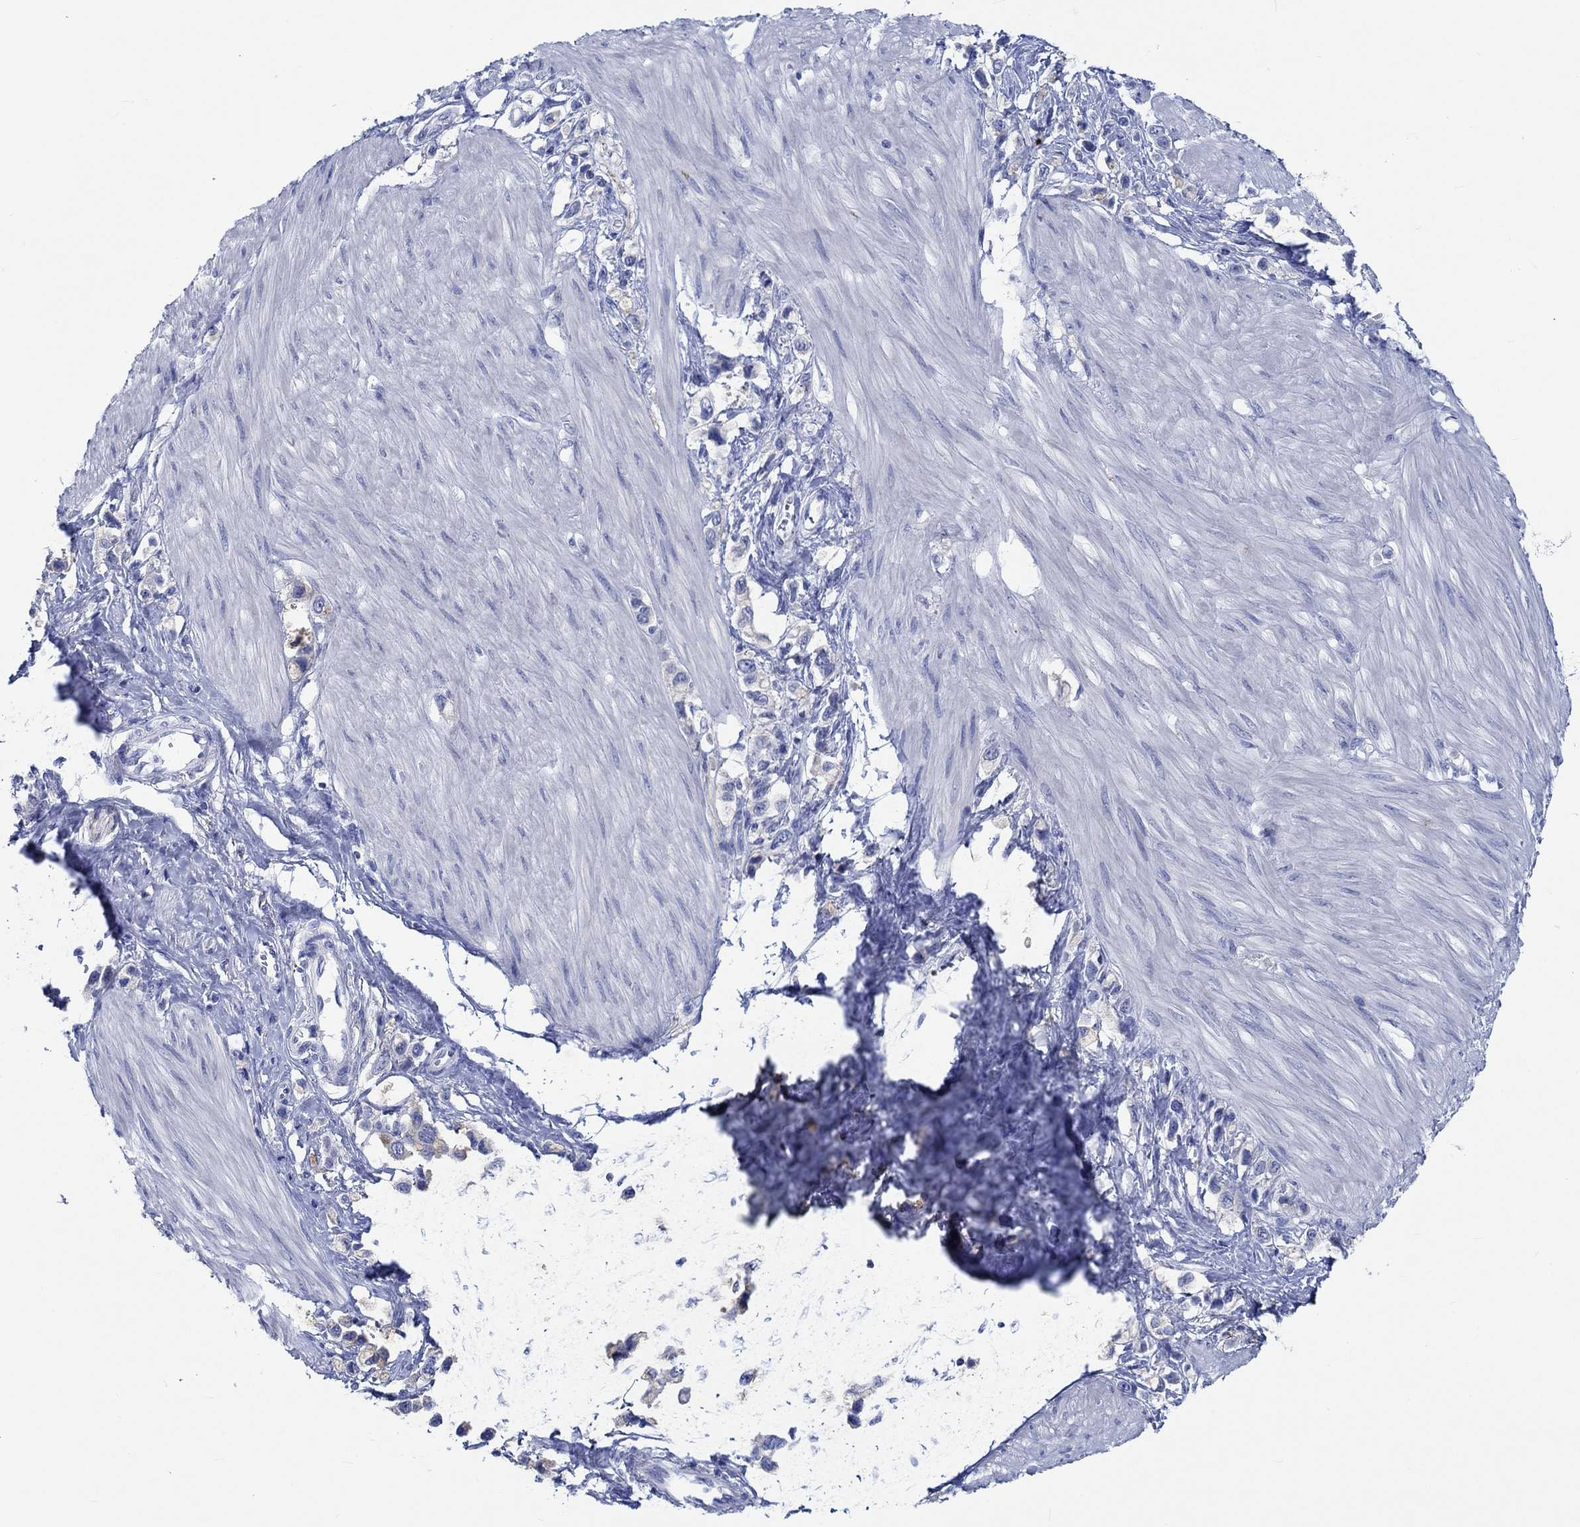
{"staining": {"intensity": "negative", "quantity": "none", "location": "none"}, "tissue": "stomach cancer", "cell_type": "Tumor cells", "image_type": "cancer", "snomed": [{"axis": "morphology", "description": "Normal tissue, NOS"}, {"axis": "morphology", "description": "Adenocarcinoma, NOS"}, {"axis": "morphology", "description": "Adenocarcinoma, High grade"}, {"axis": "topography", "description": "Stomach, upper"}, {"axis": "topography", "description": "Stomach"}], "caption": "This is a photomicrograph of immunohistochemistry (IHC) staining of stomach cancer, which shows no positivity in tumor cells. The staining is performed using DAB brown chromogen with nuclei counter-stained in using hematoxylin.", "gene": "PTPRN2", "patient": {"sex": "female", "age": 65}}